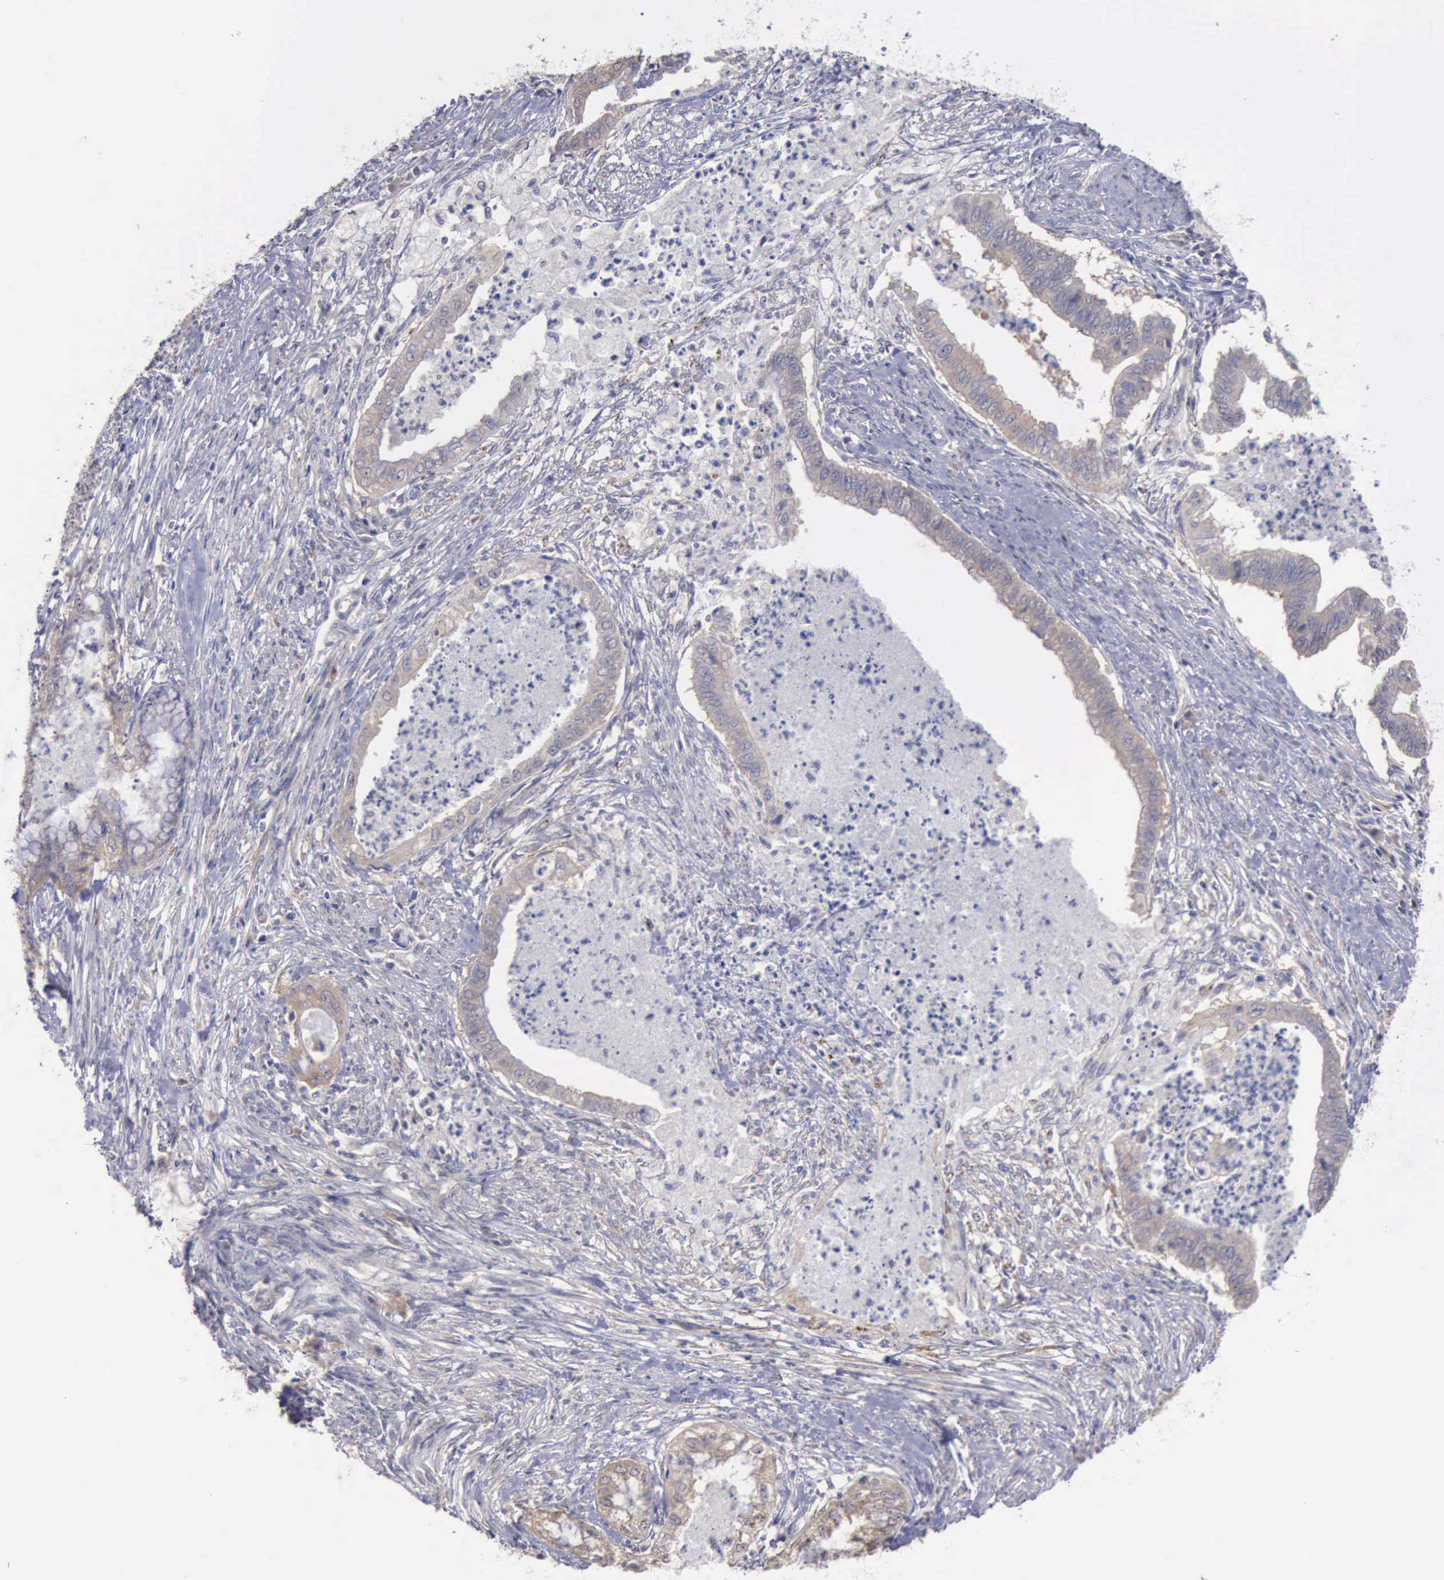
{"staining": {"intensity": "weak", "quantity": "25%-75%", "location": "cytoplasmic/membranous"}, "tissue": "endometrial cancer", "cell_type": "Tumor cells", "image_type": "cancer", "snomed": [{"axis": "morphology", "description": "Necrosis, NOS"}, {"axis": "morphology", "description": "Adenocarcinoma, NOS"}, {"axis": "topography", "description": "Endometrium"}], "caption": "Human endometrial cancer (adenocarcinoma) stained for a protein (brown) shows weak cytoplasmic/membranous positive positivity in about 25%-75% of tumor cells.", "gene": "PHKA1", "patient": {"sex": "female", "age": 79}}